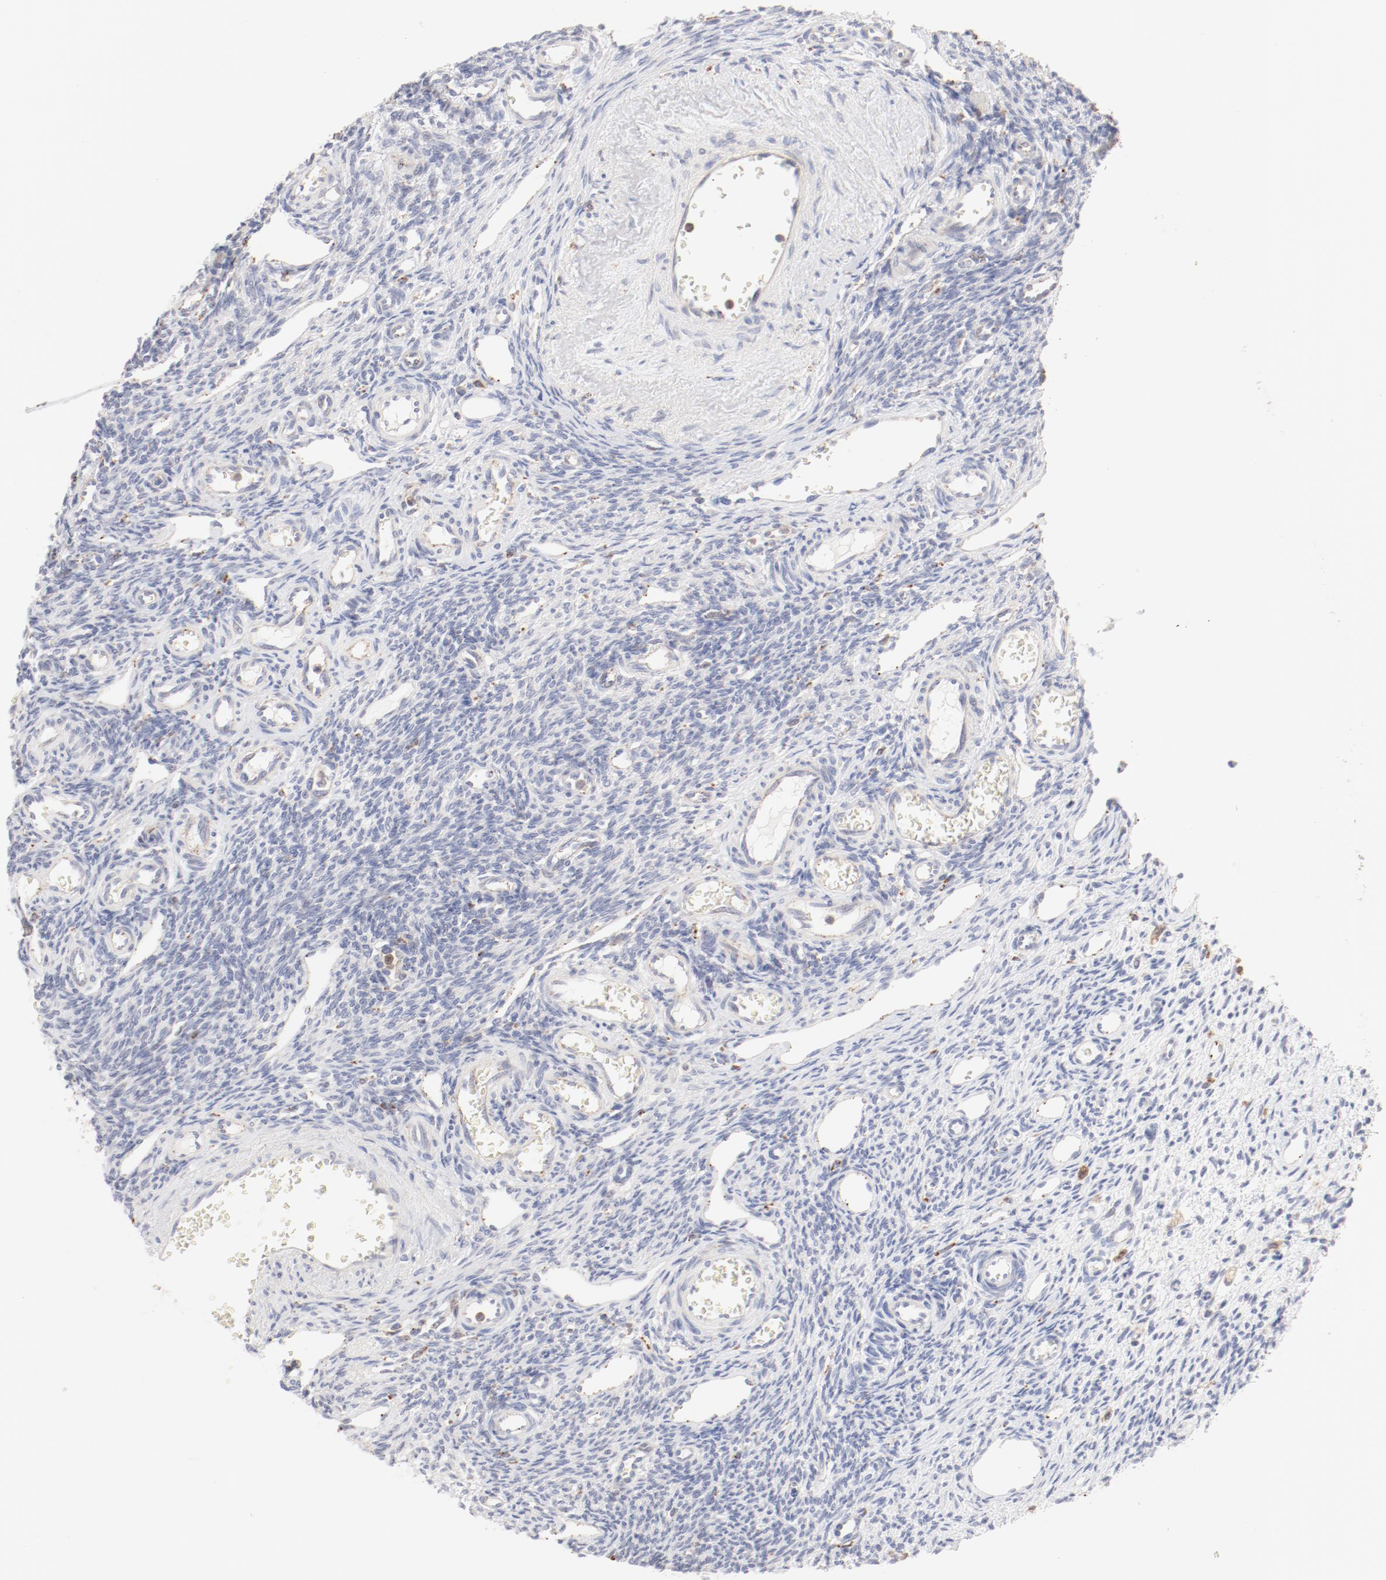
{"staining": {"intensity": "negative", "quantity": "none", "location": "none"}, "tissue": "ovary", "cell_type": "Ovarian stroma cells", "image_type": "normal", "snomed": [{"axis": "morphology", "description": "Normal tissue, NOS"}, {"axis": "topography", "description": "Ovary"}], "caption": "This is an immunohistochemistry histopathology image of unremarkable human ovary. There is no staining in ovarian stroma cells.", "gene": "CTSH", "patient": {"sex": "female", "age": 33}}